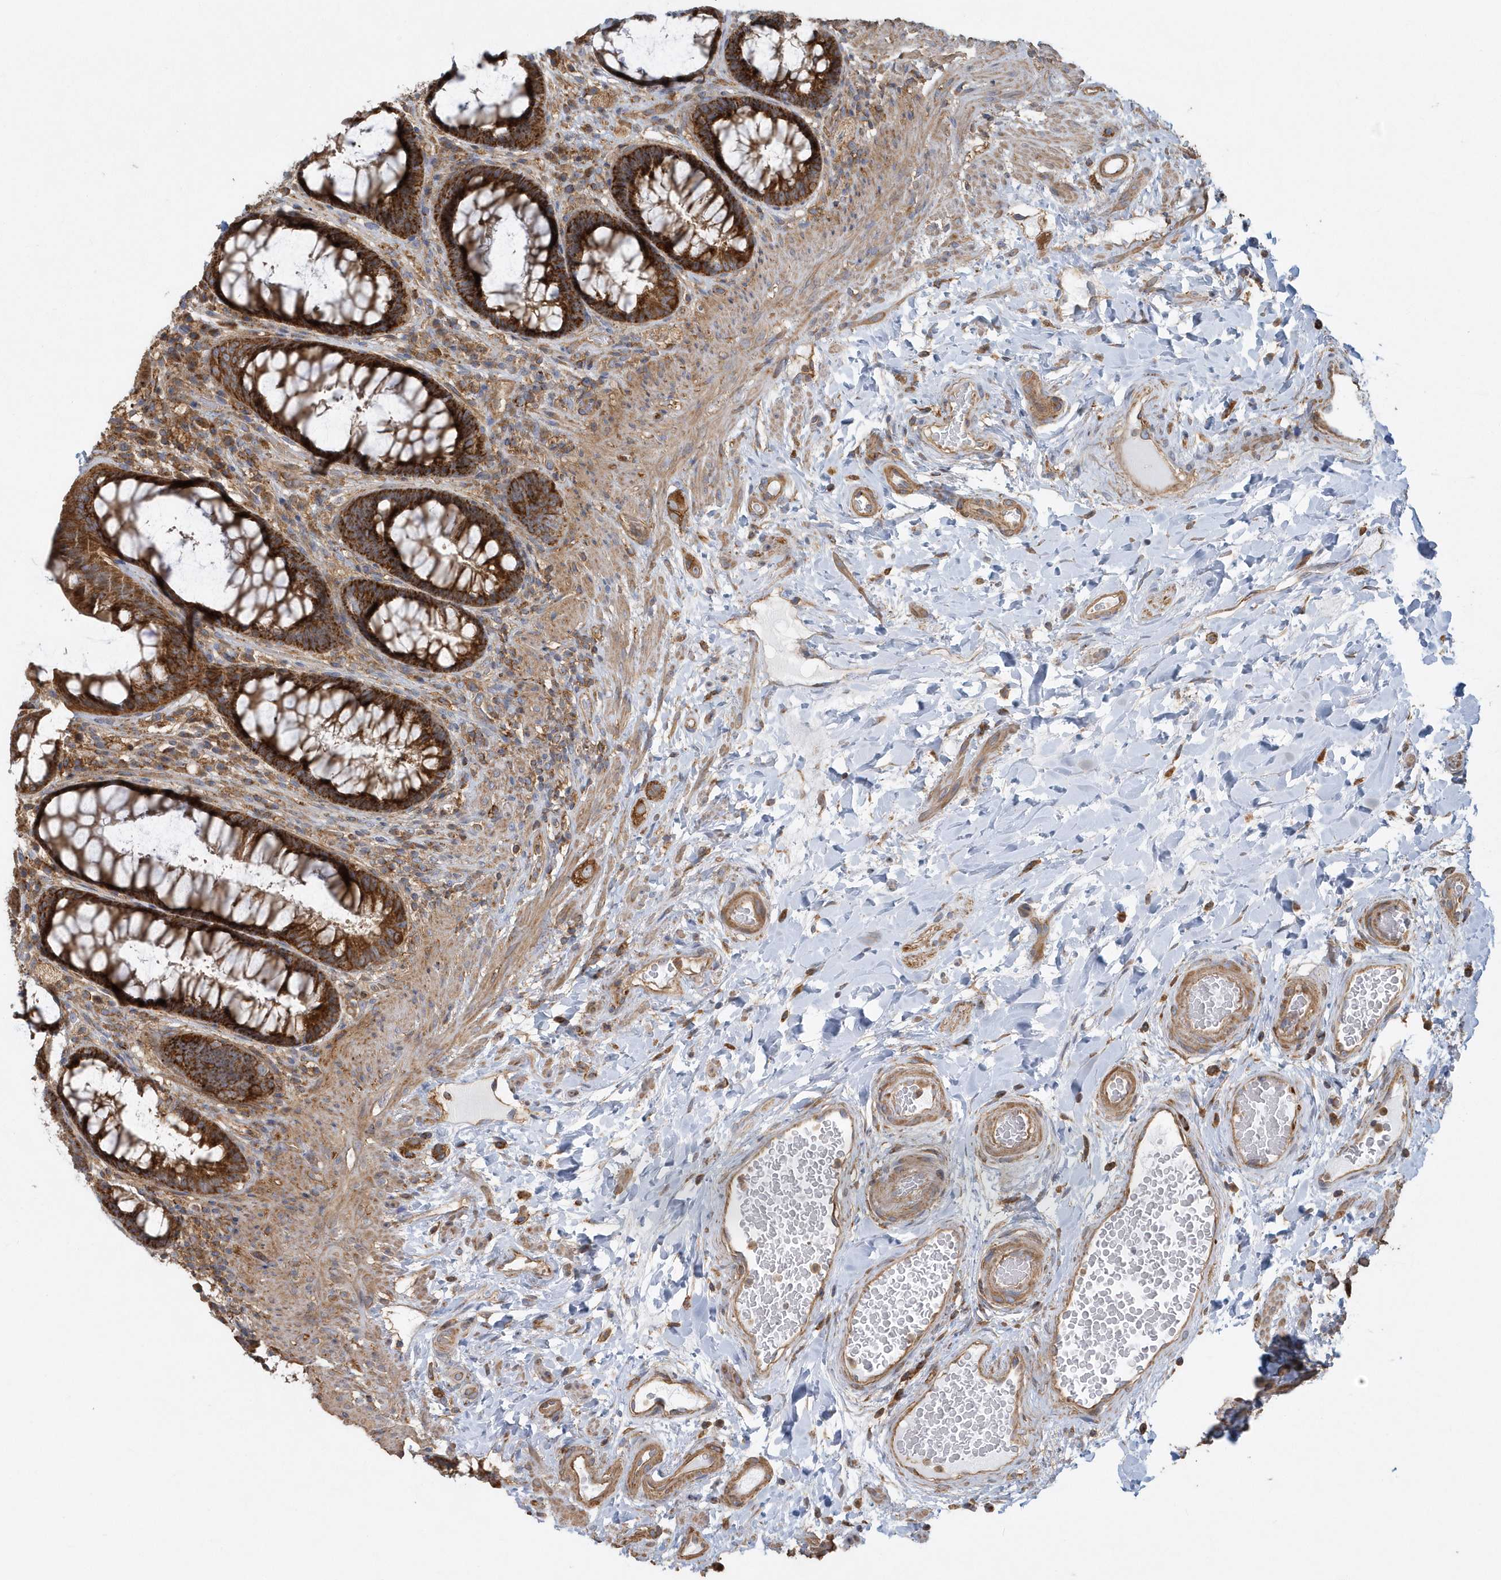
{"staining": {"intensity": "strong", "quantity": ">75%", "location": "cytoplasmic/membranous"}, "tissue": "rectum", "cell_type": "Glandular cells", "image_type": "normal", "snomed": [{"axis": "morphology", "description": "Normal tissue, NOS"}, {"axis": "topography", "description": "Rectum"}], "caption": "Human rectum stained for a protein (brown) shows strong cytoplasmic/membranous positive expression in approximately >75% of glandular cells.", "gene": "TRAIP", "patient": {"sex": "female", "age": 46}}